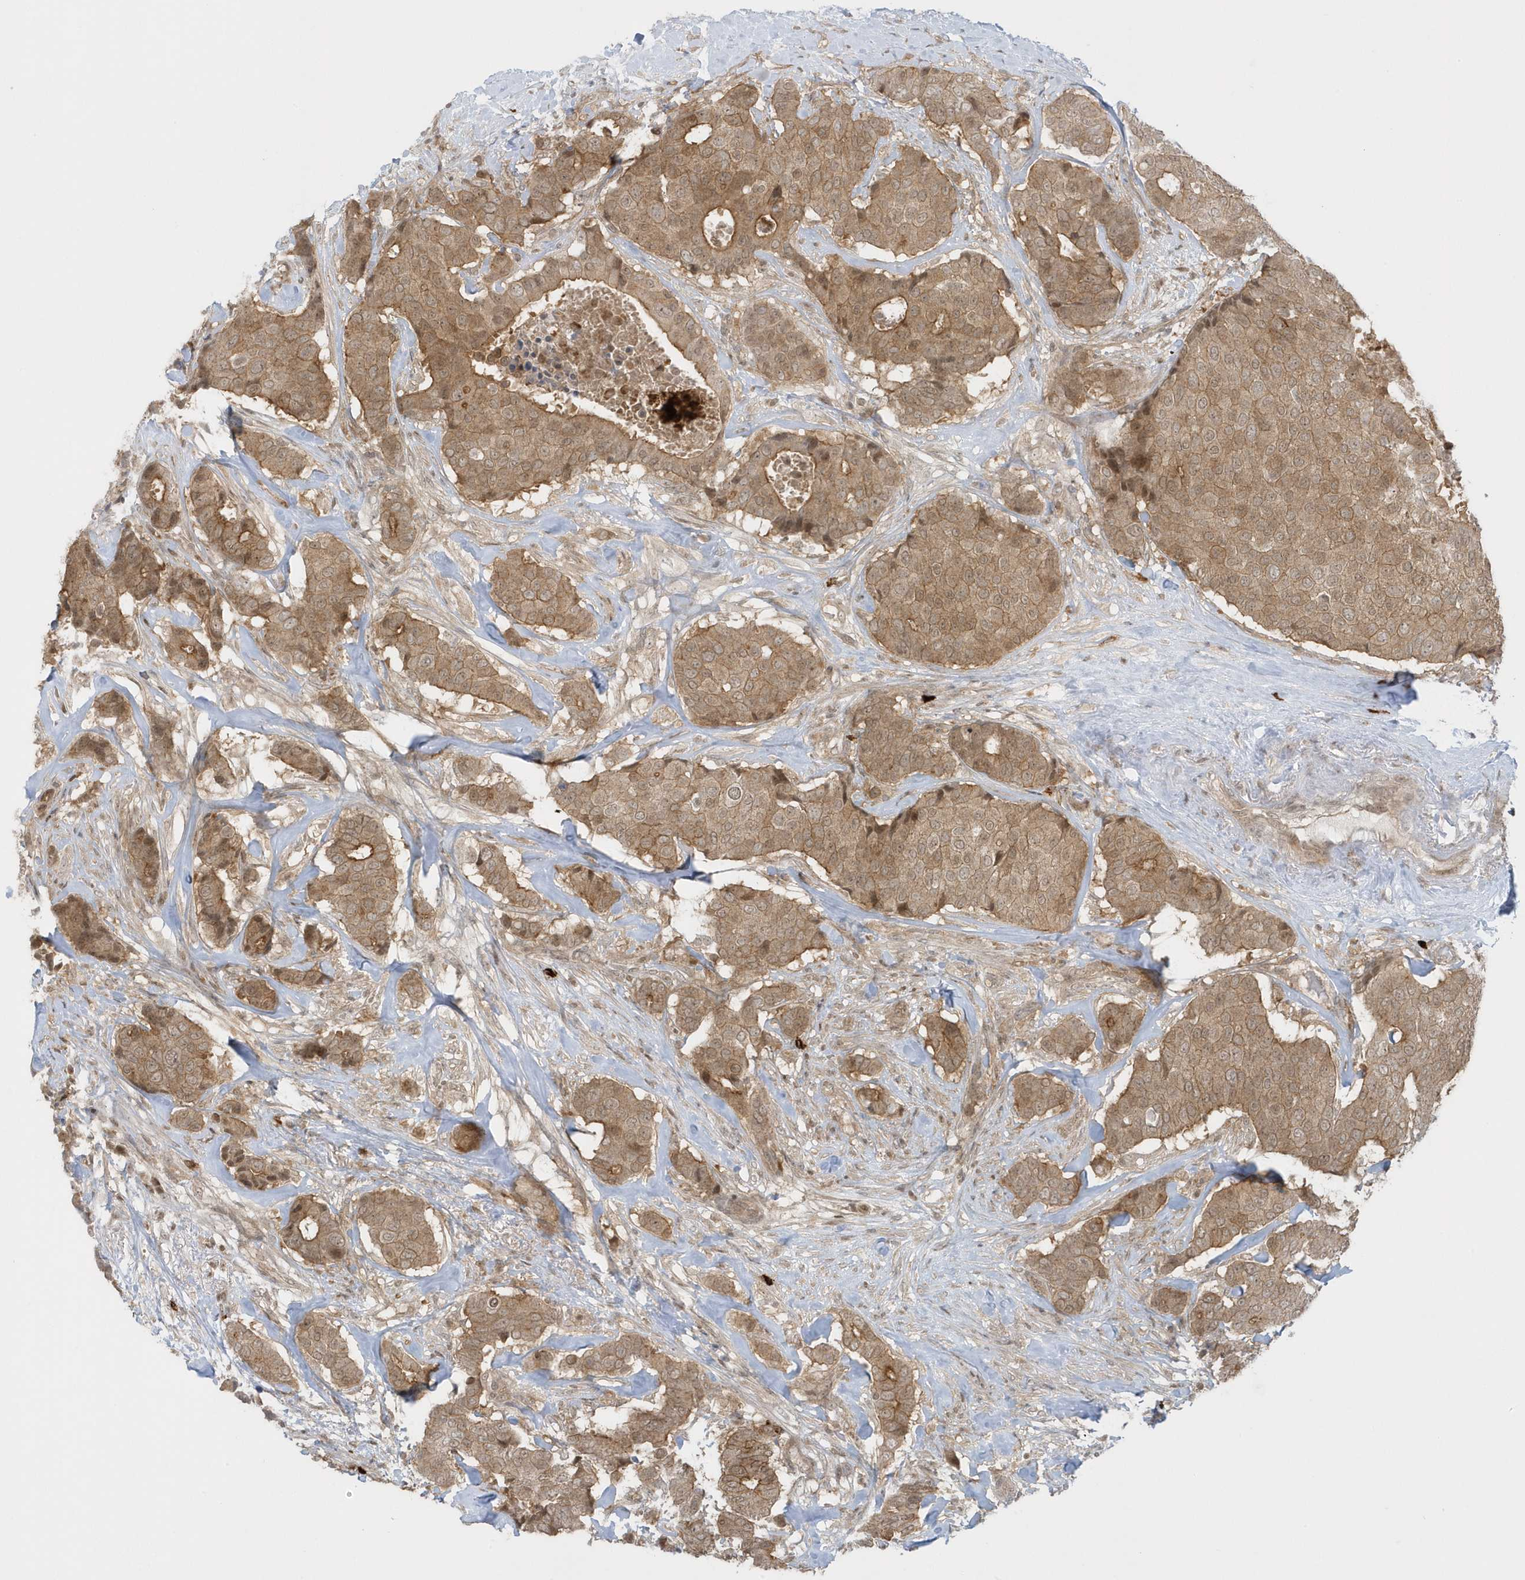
{"staining": {"intensity": "moderate", "quantity": ">75%", "location": "cytoplasmic/membranous"}, "tissue": "breast cancer", "cell_type": "Tumor cells", "image_type": "cancer", "snomed": [{"axis": "morphology", "description": "Duct carcinoma"}, {"axis": "topography", "description": "Breast"}], "caption": "Human breast intraductal carcinoma stained with a brown dye displays moderate cytoplasmic/membranous positive staining in about >75% of tumor cells.", "gene": "PPP1R7", "patient": {"sex": "female", "age": 75}}